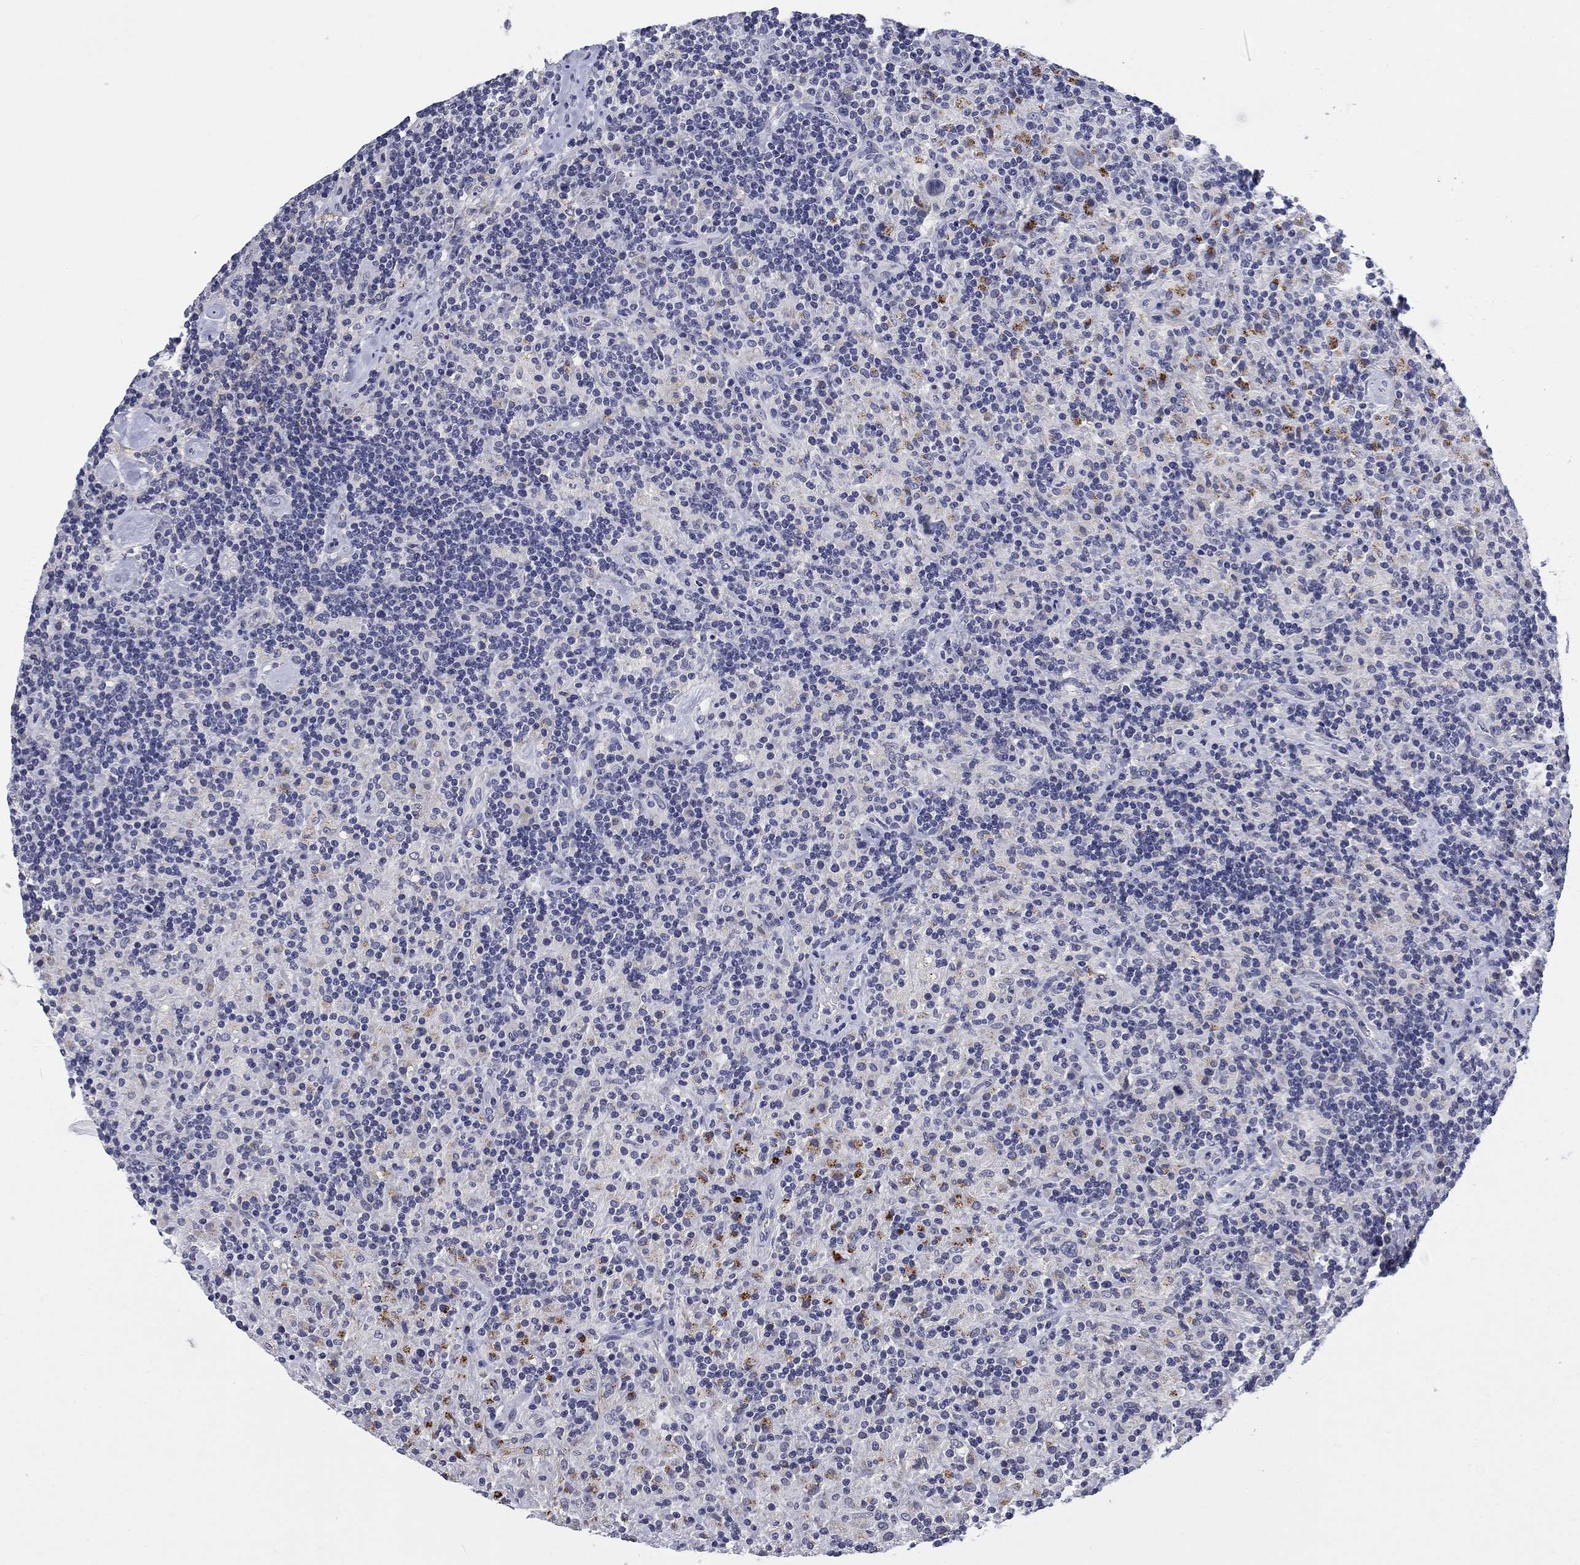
{"staining": {"intensity": "negative", "quantity": "none", "location": "none"}, "tissue": "lymphoma", "cell_type": "Tumor cells", "image_type": "cancer", "snomed": [{"axis": "morphology", "description": "Hodgkin's disease, NOS"}, {"axis": "topography", "description": "Lymph node"}], "caption": "Immunohistochemistry micrograph of human lymphoma stained for a protein (brown), which demonstrates no staining in tumor cells.", "gene": "OTUB2", "patient": {"sex": "male", "age": 70}}